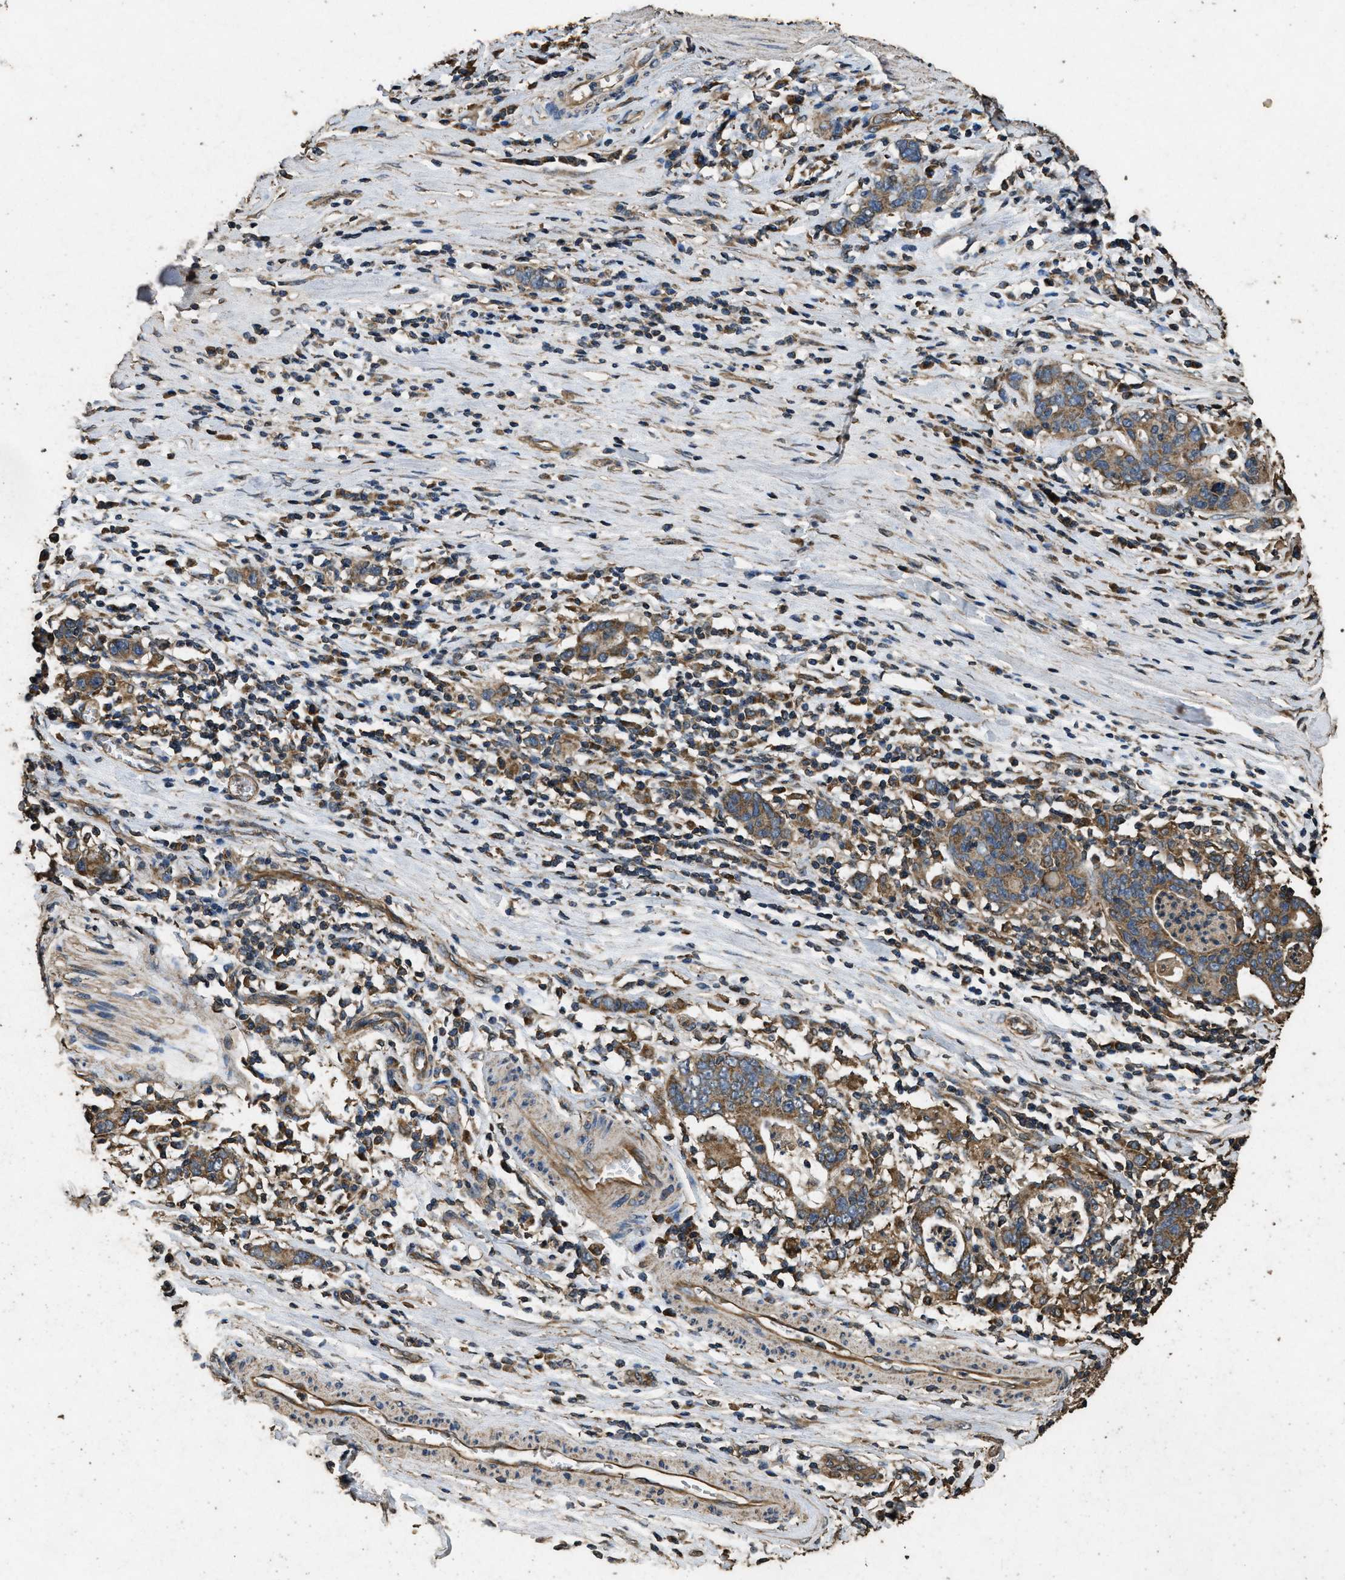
{"staining": {"intensity": "moderate", "quantity": ">75%", "location": "cytoplasmic/membranous"}, "tissue": "stomach cancer", "cell_type": "Tumor cells", "image_type": "cancer", "snomed": [{"axis": "morphology", "description": "Adenocarcinoma, NOS"}, {"axis": "topography", "description": "Stomach, lower"}], "caption": "Tumor cells demonstrate moderate cytoplasmic/membranous expression in approximately >75% of cells in stomach cancer (adenocarcinoma).", "gene": "CYRIA", "patient": {"sex": "female", "age": 72}}